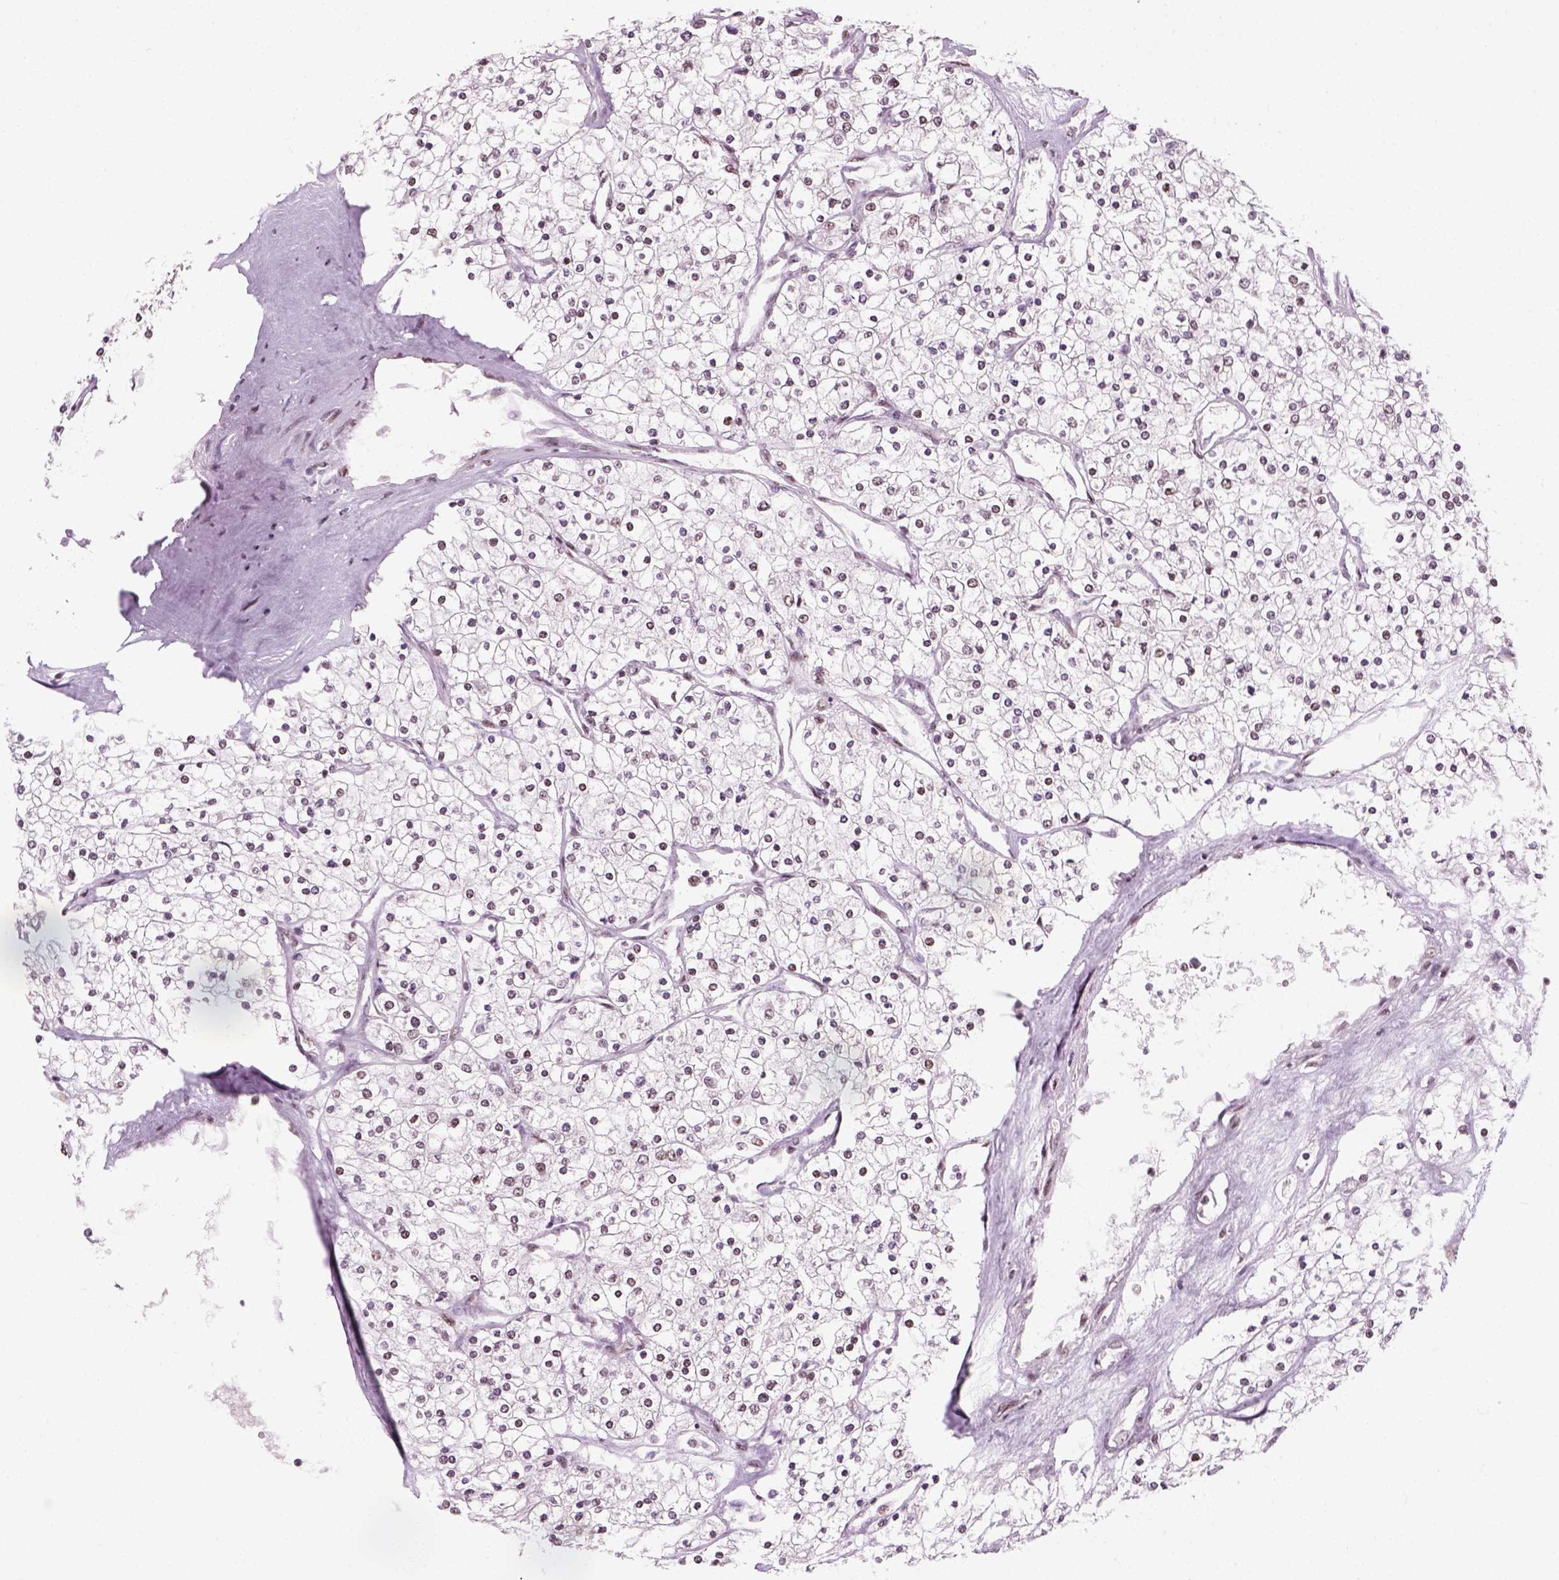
{"staining": {"intensity": "weak", "quantity": "<25%", "location": "nuclear"}, "tissue": "renal cancer", "cell_type": "Tumor cells", "image_type": "cancer", "snomed": [{"axis": "morphology", "description": "Adenocarcinoma, NOS"}, {"axis": "topography", "description": "Kidney"}], "caption": "Immunohistochemistry micrograph of human renal adenocarcinoma stained for a protein (brown), which shows no positivity in tumor cells. (Immunohistochemistry, brightfield microscopy, high magnification).", "gene": "GTF2F1", "patient": {"sex": "male", "age": 80}}